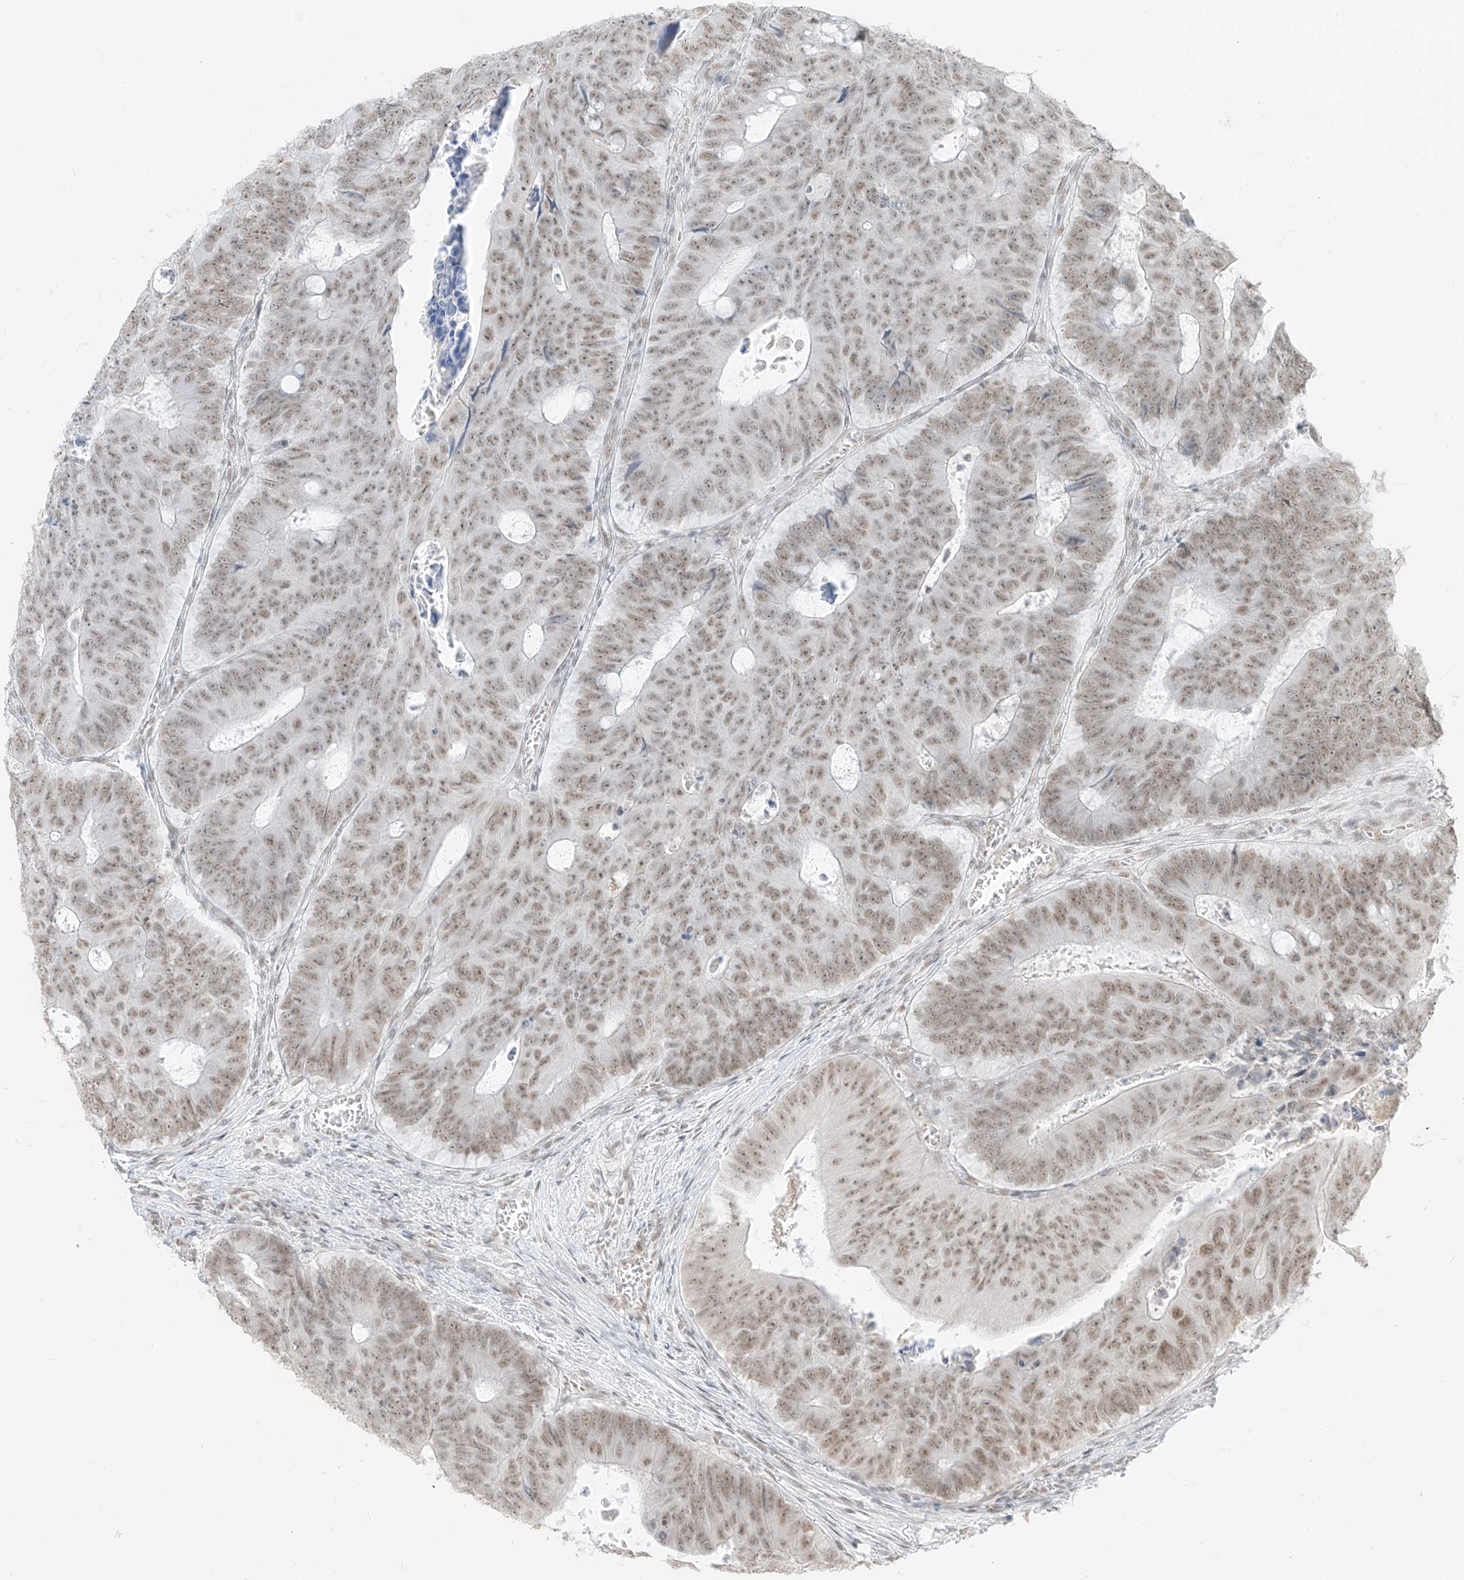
{"staining": {"intensity": "moderate", "quantity": ">75%", "location": "nuclear"}, "tissue": "colorectal cancer", "cell_type": "Tumor cells", "image_type": "cancer", "snomed": [{"axis": "morphology", "description": "Adenocarcinoma, NOS"}, {"axis": "topography", "description": "Colon"}], "caption": "Immunohistochemistry staining of adenocarcinoma (colorectal), which shows medium levels of moderate nuclear expression in approximately >75% of tumor cells indicating moderate nuclear protein expression. The staining was performed using DAB (3,3'-diaminobenzidine) (brown) for protein detection and nuclei were counterstained in hematoxylin (blue).", "gene": "SUPT5H", "patient": {"sex": "male", "age": 87}}